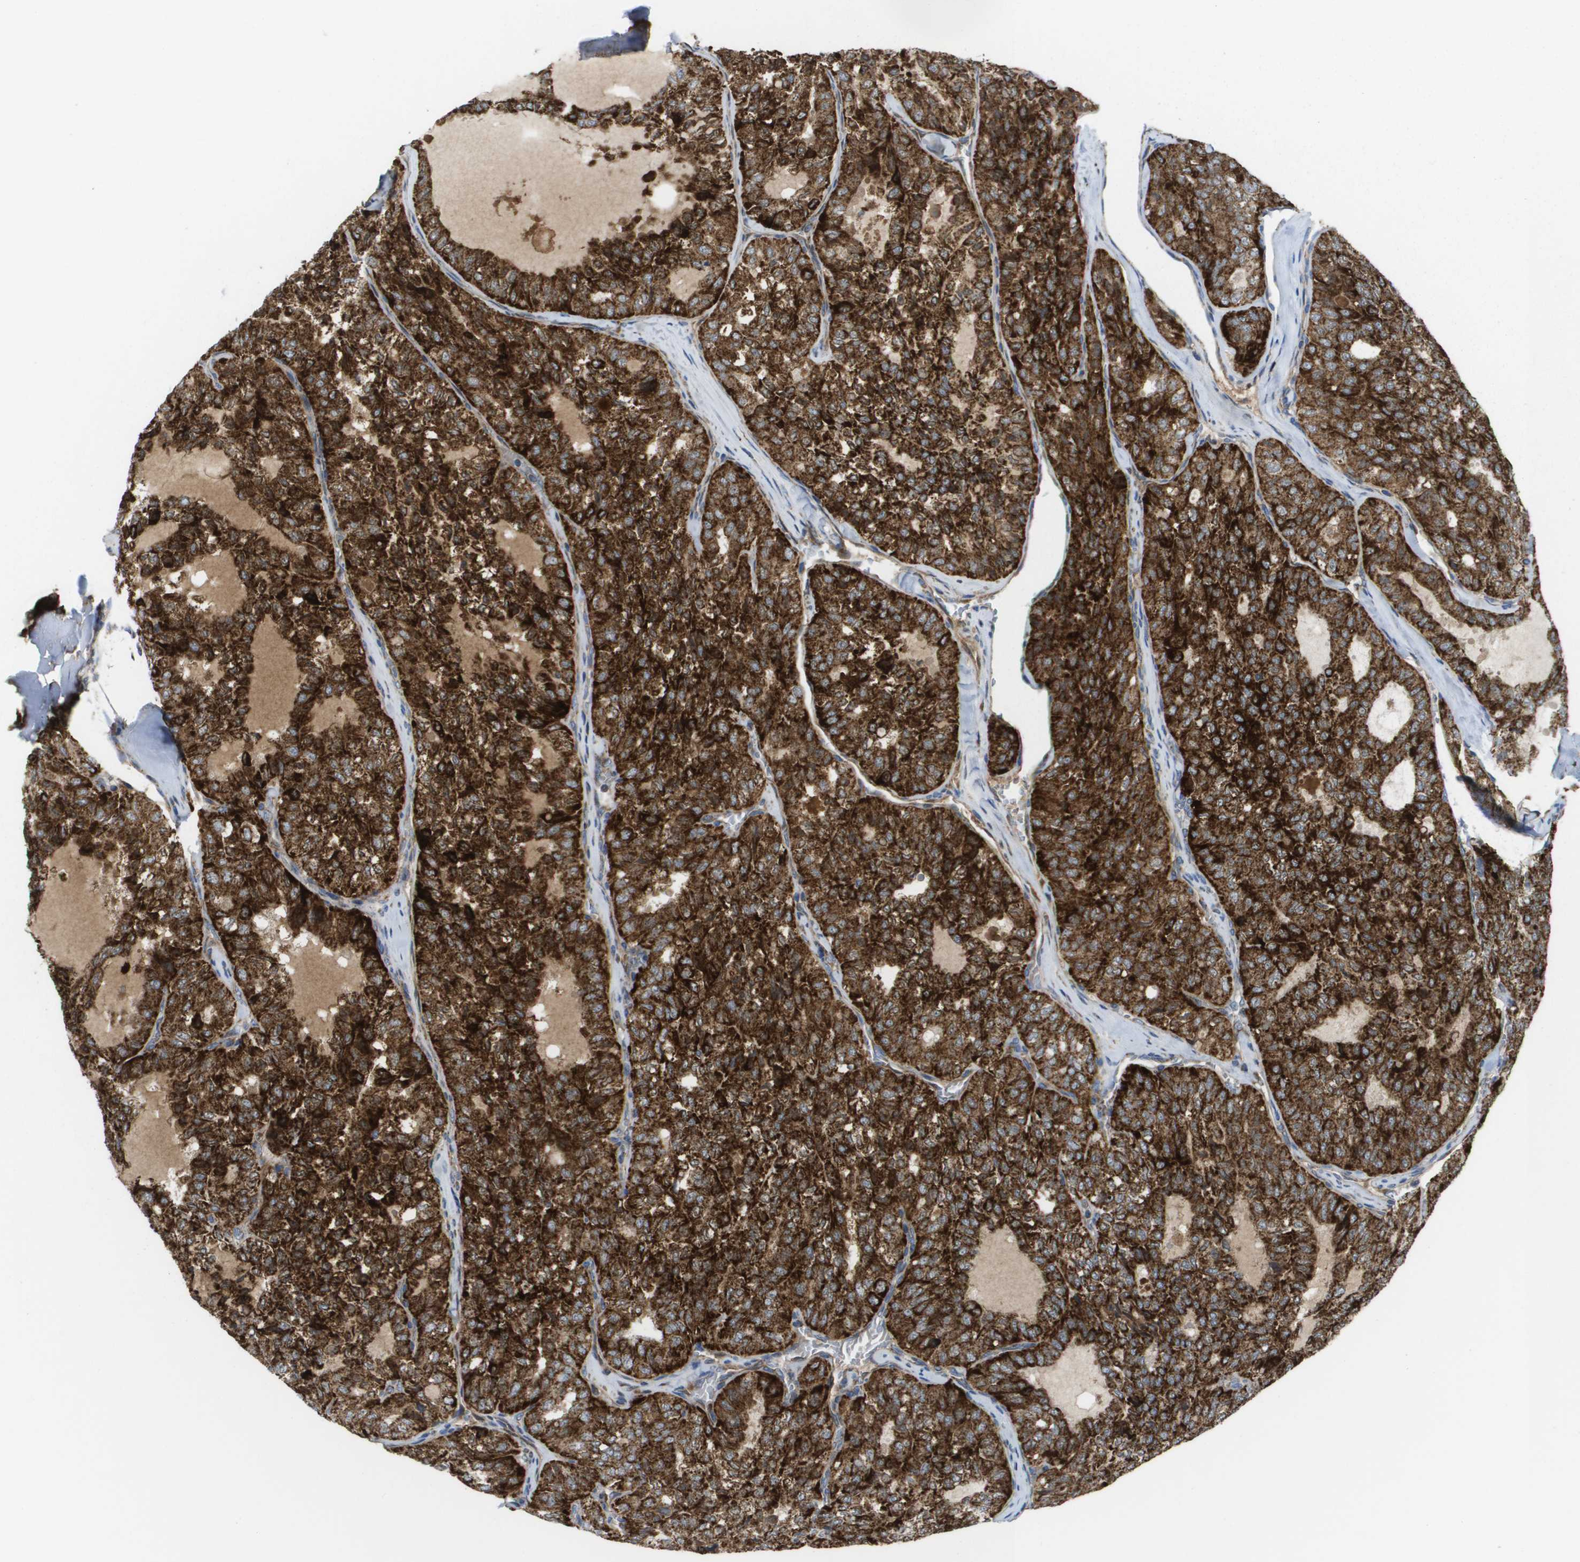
{"staining": {"intensity": "strong", "quantity": ">75%", "location": "cytoplasmic/membranous"}, "tissue": "thyroid cancer", "cell_type": "Tumor cells", "image_type": "cancer", "snomed": [{"axis": "morphology", "description": "Follicular adenoma carcinoma, NOS"}, {"axis": "topography", "description": "Thyroid gland"}], "caption": "Protein expression analysis of follicular adenoma carcinoma (thyroid) reveals strong cytoplasmic/membranous expression in about >75% of tumor cells. Immunohistochemistry stains the protein in brown and the nuclei are stained blue.", "gene": "FIS1", "patient": {"sex": "male", "age": 75}}